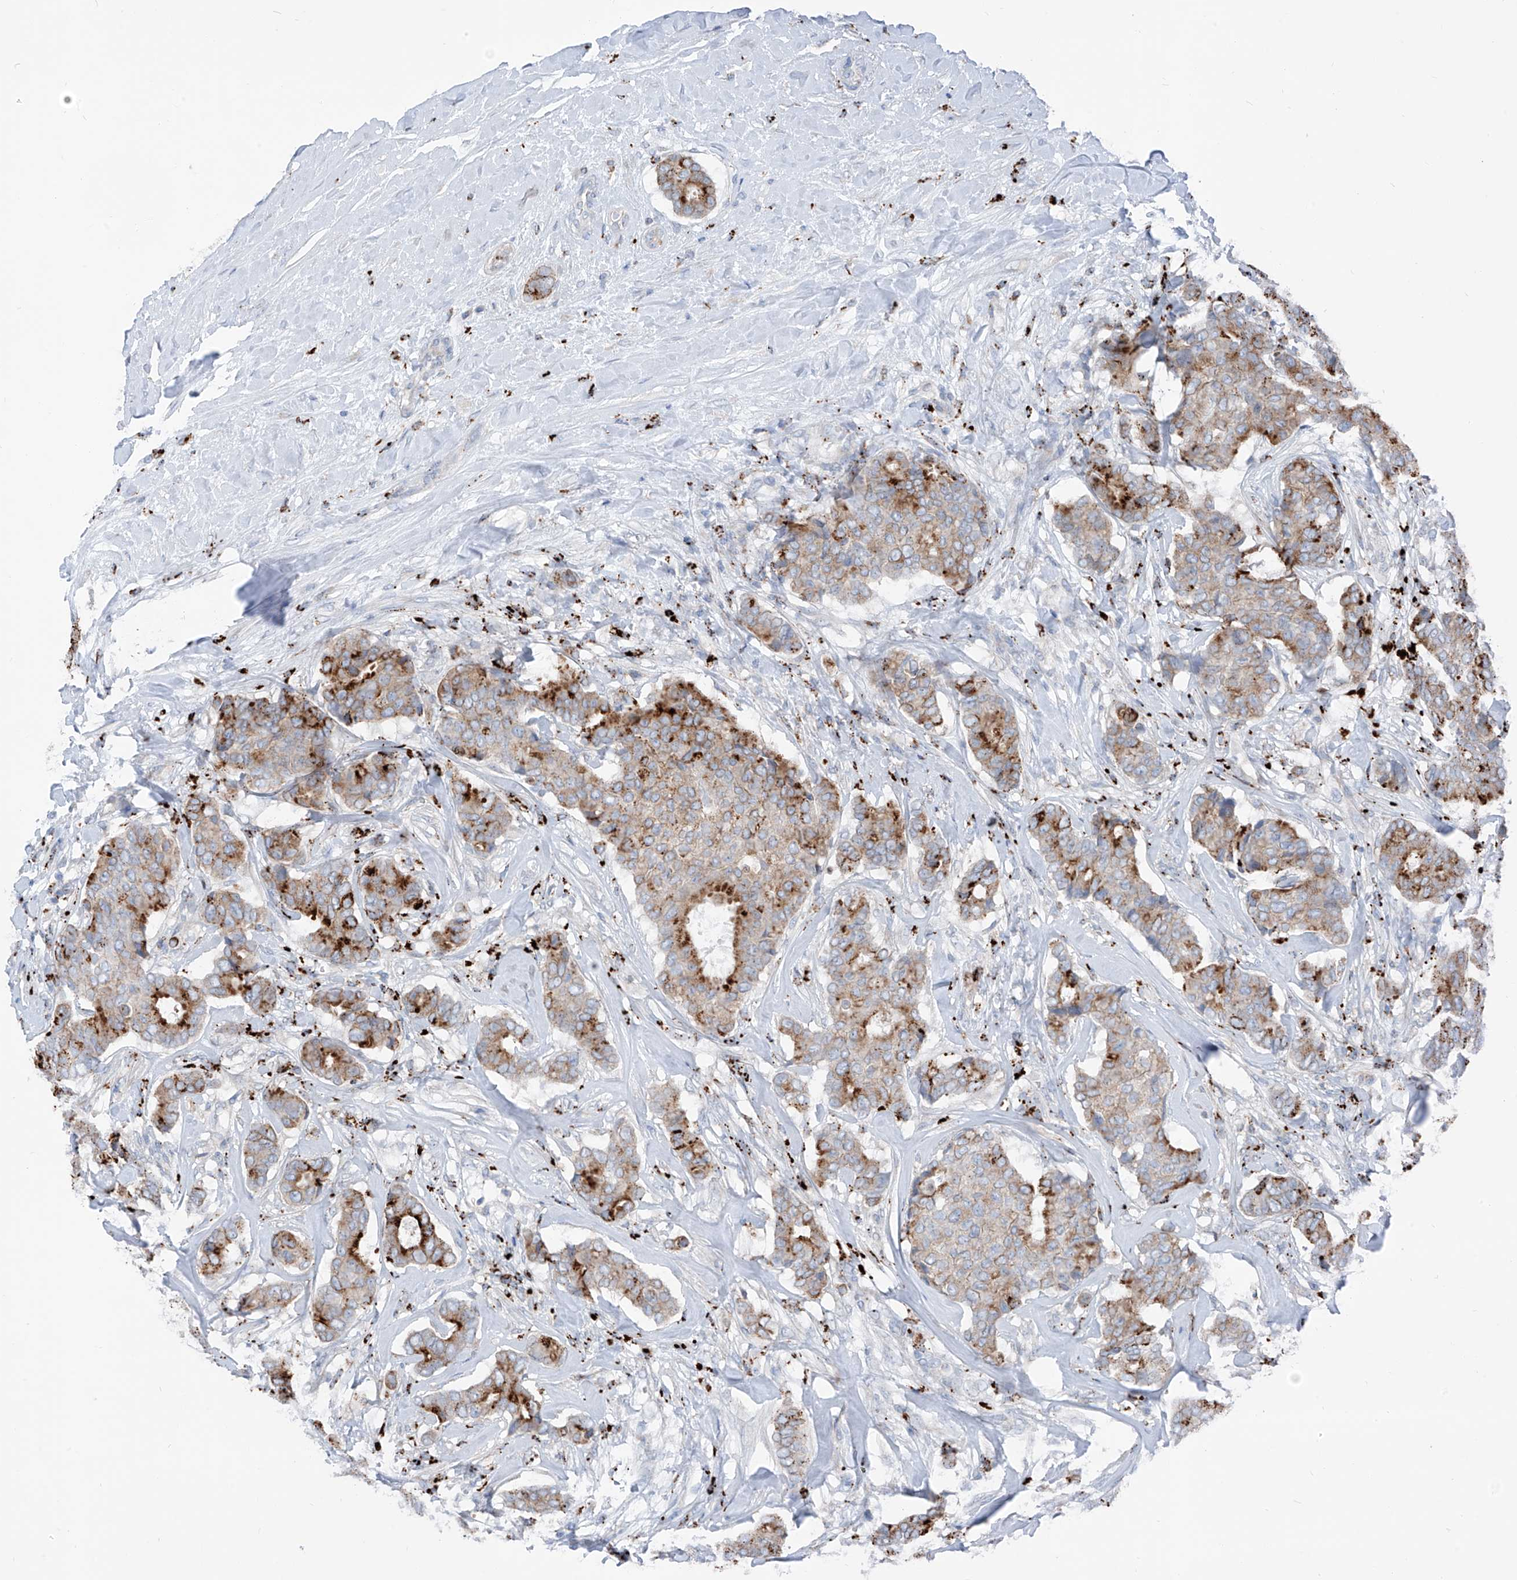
{"staining": {"intensity": "moderate", "quantity": ">75%", "location": "cytoplasmic/membranous"}, "tissue": "breast cancer", "cell_type": "Tumor cells", "image_type": "cancer", "snomed": [{"axis": "morphology", "description": "Duct carcinoma"}, {"axis": "topography", "description": "Breast"}], "caption": "A medium amount of moderate cytoplasmic/membranous staining is present in approximately >75% of tumor cells in breast intraductal carcinoma tissue.", "gene": "GPR137C", "patient": {"sex": "female", "age": 75}}